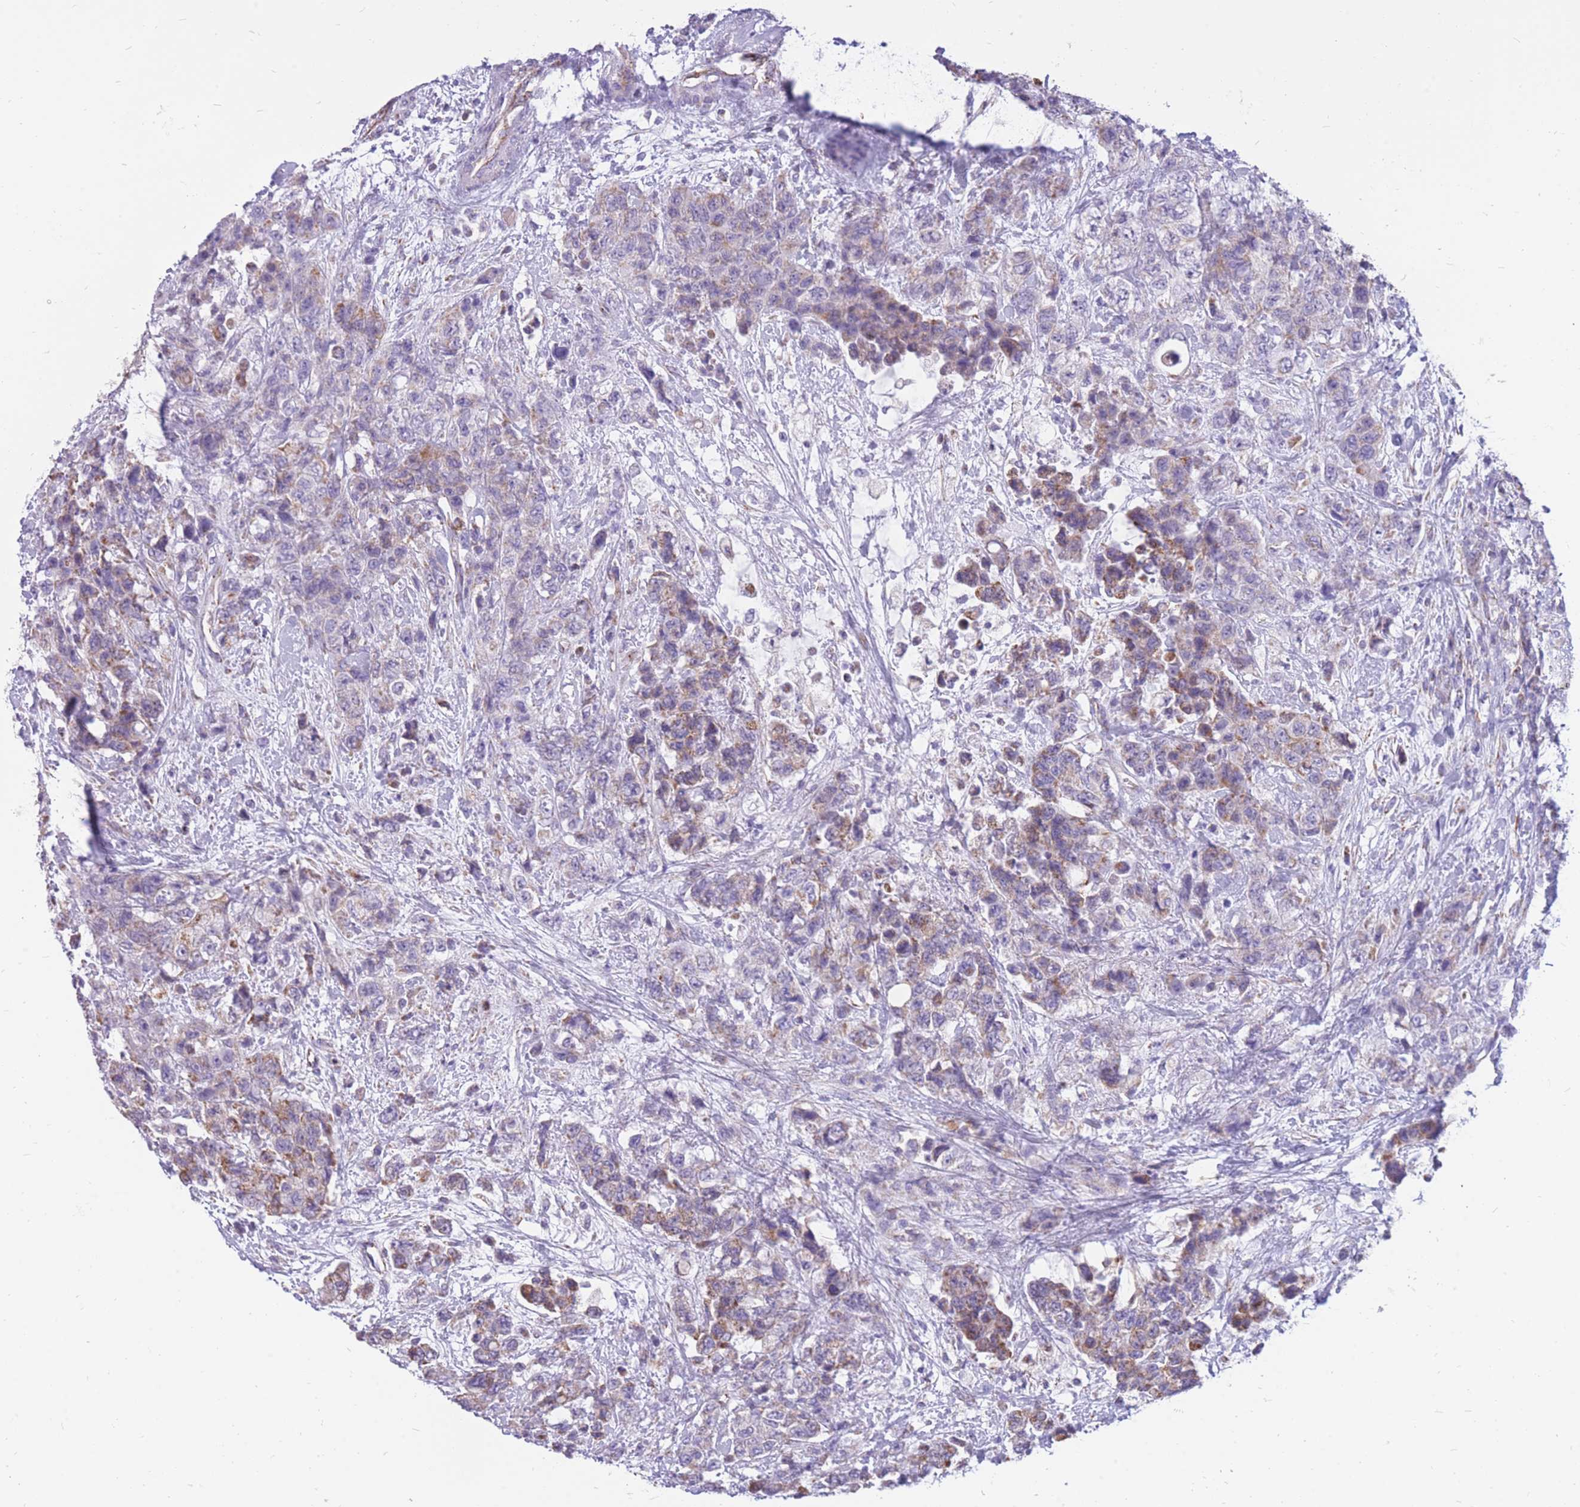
{"staining": {"intensity": "weak", "quantity": "25%-75%", "location": "cytoplasmic/membranous"}, "tissue": "urothelial cancer", "cell_type": "Tumor cells", "image_type": "cancer", "snomed": [{"axis": "morphology", "description": "Urothelial carcinoma, High grade"}, {"axis": "topography", "description": "Urinary bladder"}], "caption": "Immunohistochemical staining of high-grade urothelial carcinoma demonstrates weak cytoplasmic/membranous protein staining in approximately 25%-75% of tumor cells. (DAB IHC with brightfield microscopy, high magnification).", "gene": "PCSK1", "patient": {"sex": "female", "age": 78}}